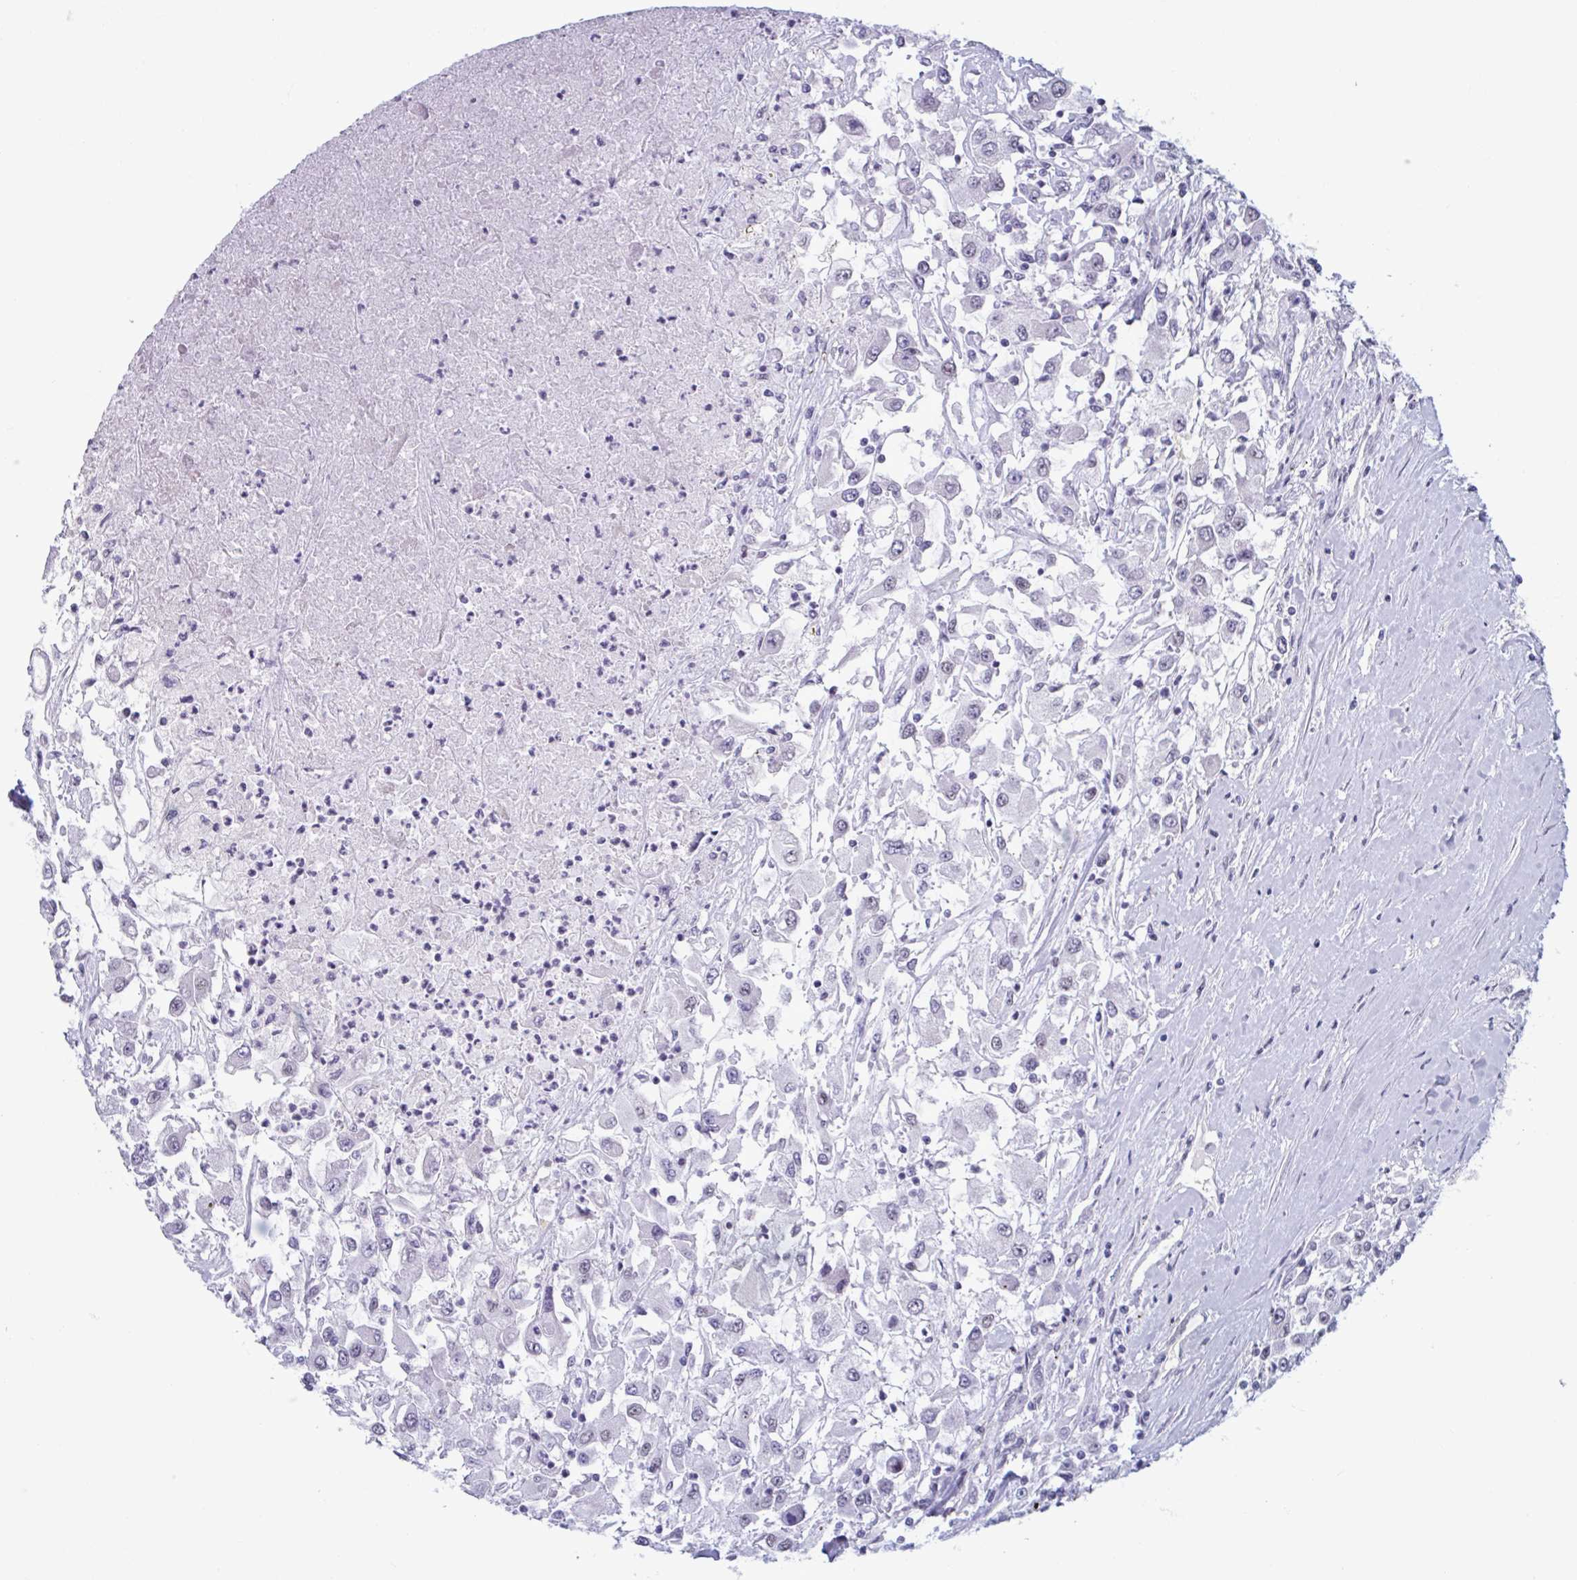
{"staining": {"intensity": "weak", "quantity": "<25%", "location": "nuclear"}, "tissue": "renal cancer", "cell_type": "Tumor cells", "image_type": "cancer", "snomed": [{"axis": "morphology", "description": "Adenocarcinoma, NOS"}, {"axis": "topography", "description": "Kidney"}], "caption": "Tumor cells are negative for brown protein staining in renal adenocarcinoma.", "gene": "HSD17B6", "patient": {"sex": "female", "age": 67}}